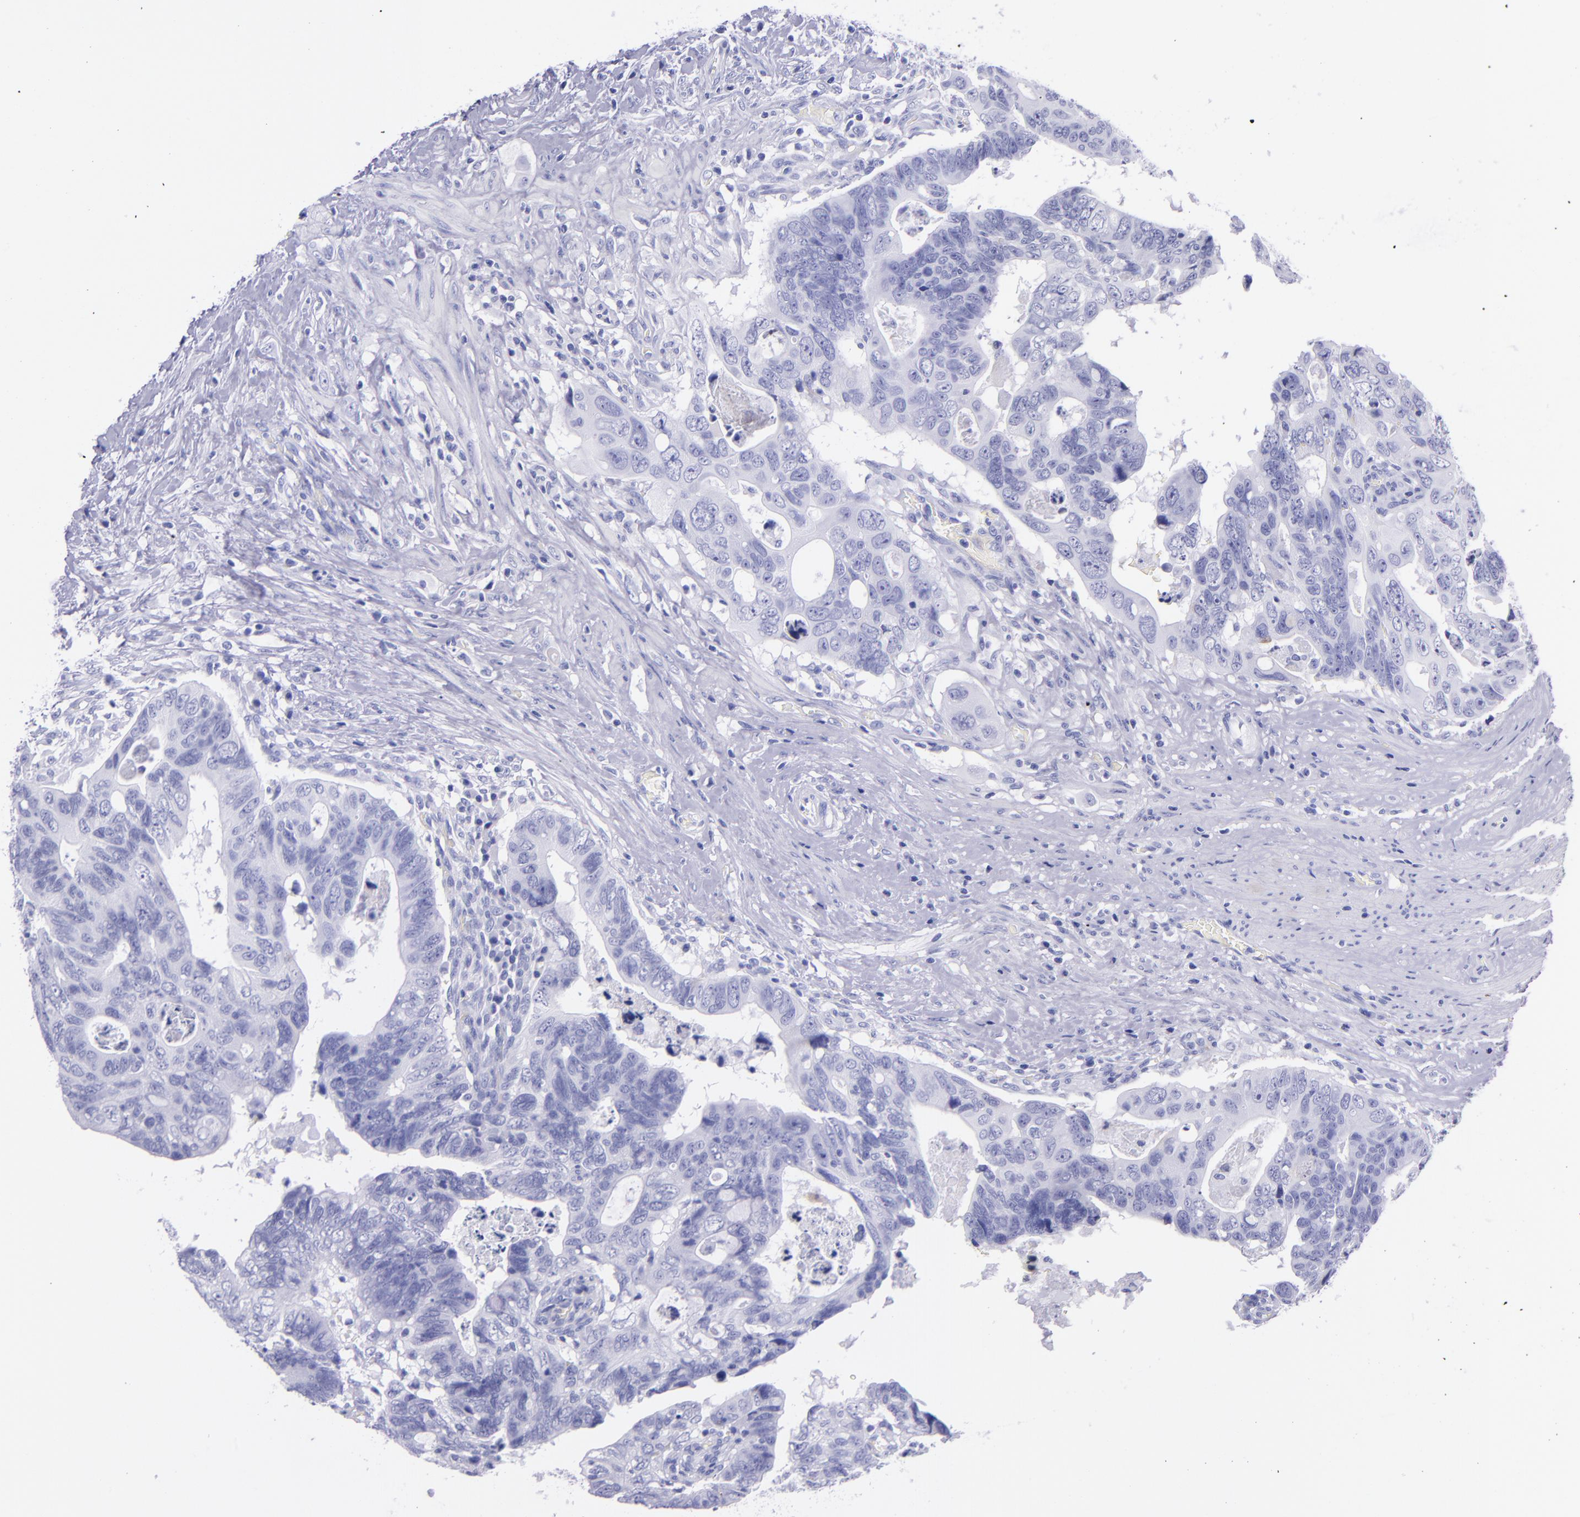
{"staining": {"intensity": "negative", "quantity": "none", "location": "none"}, "tissue": "colorectal cancer", "cell_type": "Tumor cells", "image_type": "cancer", "snomed": [{"axis": "morphology", "description": "Adenocarcinoma, NOS"}, {"axis": "topography", "description": "Rectum"}], "caption": "High magnification brightfield microscopy of adenocarcinoma (colorectal) stained with DAB (brown) and counterstained with hematoxylin (blue): tumor cells show no significant positivity.", "gene": "SLPI", "patient": {"sex": "male", "age": 53}}